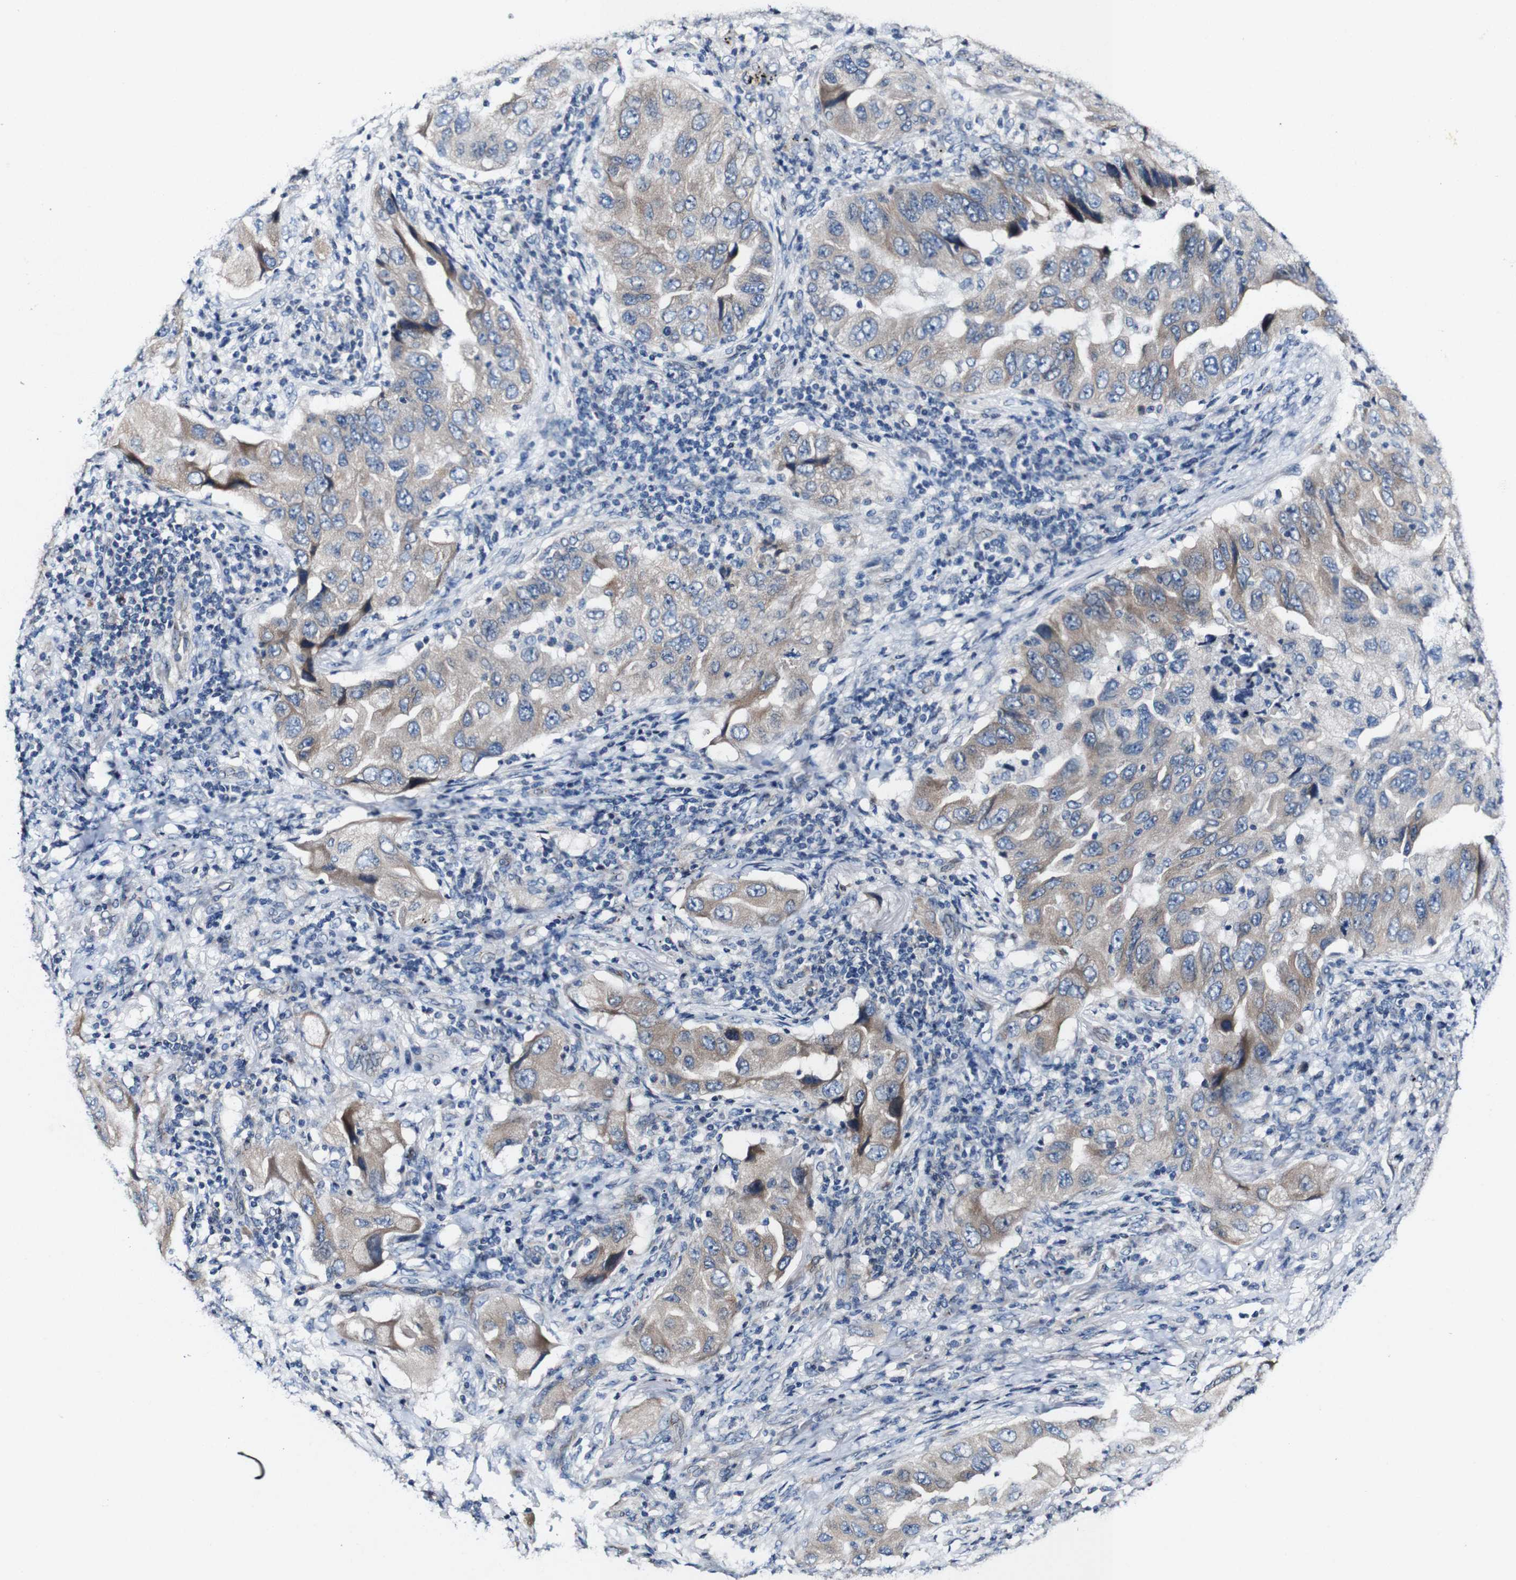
{"staining": {"intensity": "weak", "quantity": ">75%", "location": "cytoplasmic/membranous"}, "tissue": "lung cancer", "cell_type": "Tumor cells", "image_type": "cancer", "snomed": [{"axis": "morphology", "description": "Adenocarcinoma, NOS"}, {"axis": "topography", "description": "Lung"}], "caption": "High-magnification brightfield microscopy of lung cancer stained with DAB (3,3'-diaminobenzidine) (brown) and counterstained with hematoxylin (blue). tumor cells exhibit weak cytoplasmic/membranous expression is seen in about>75% of cells.", "gene": "GRAMD1A", "patient": {"sex": "female", "age": 65}}